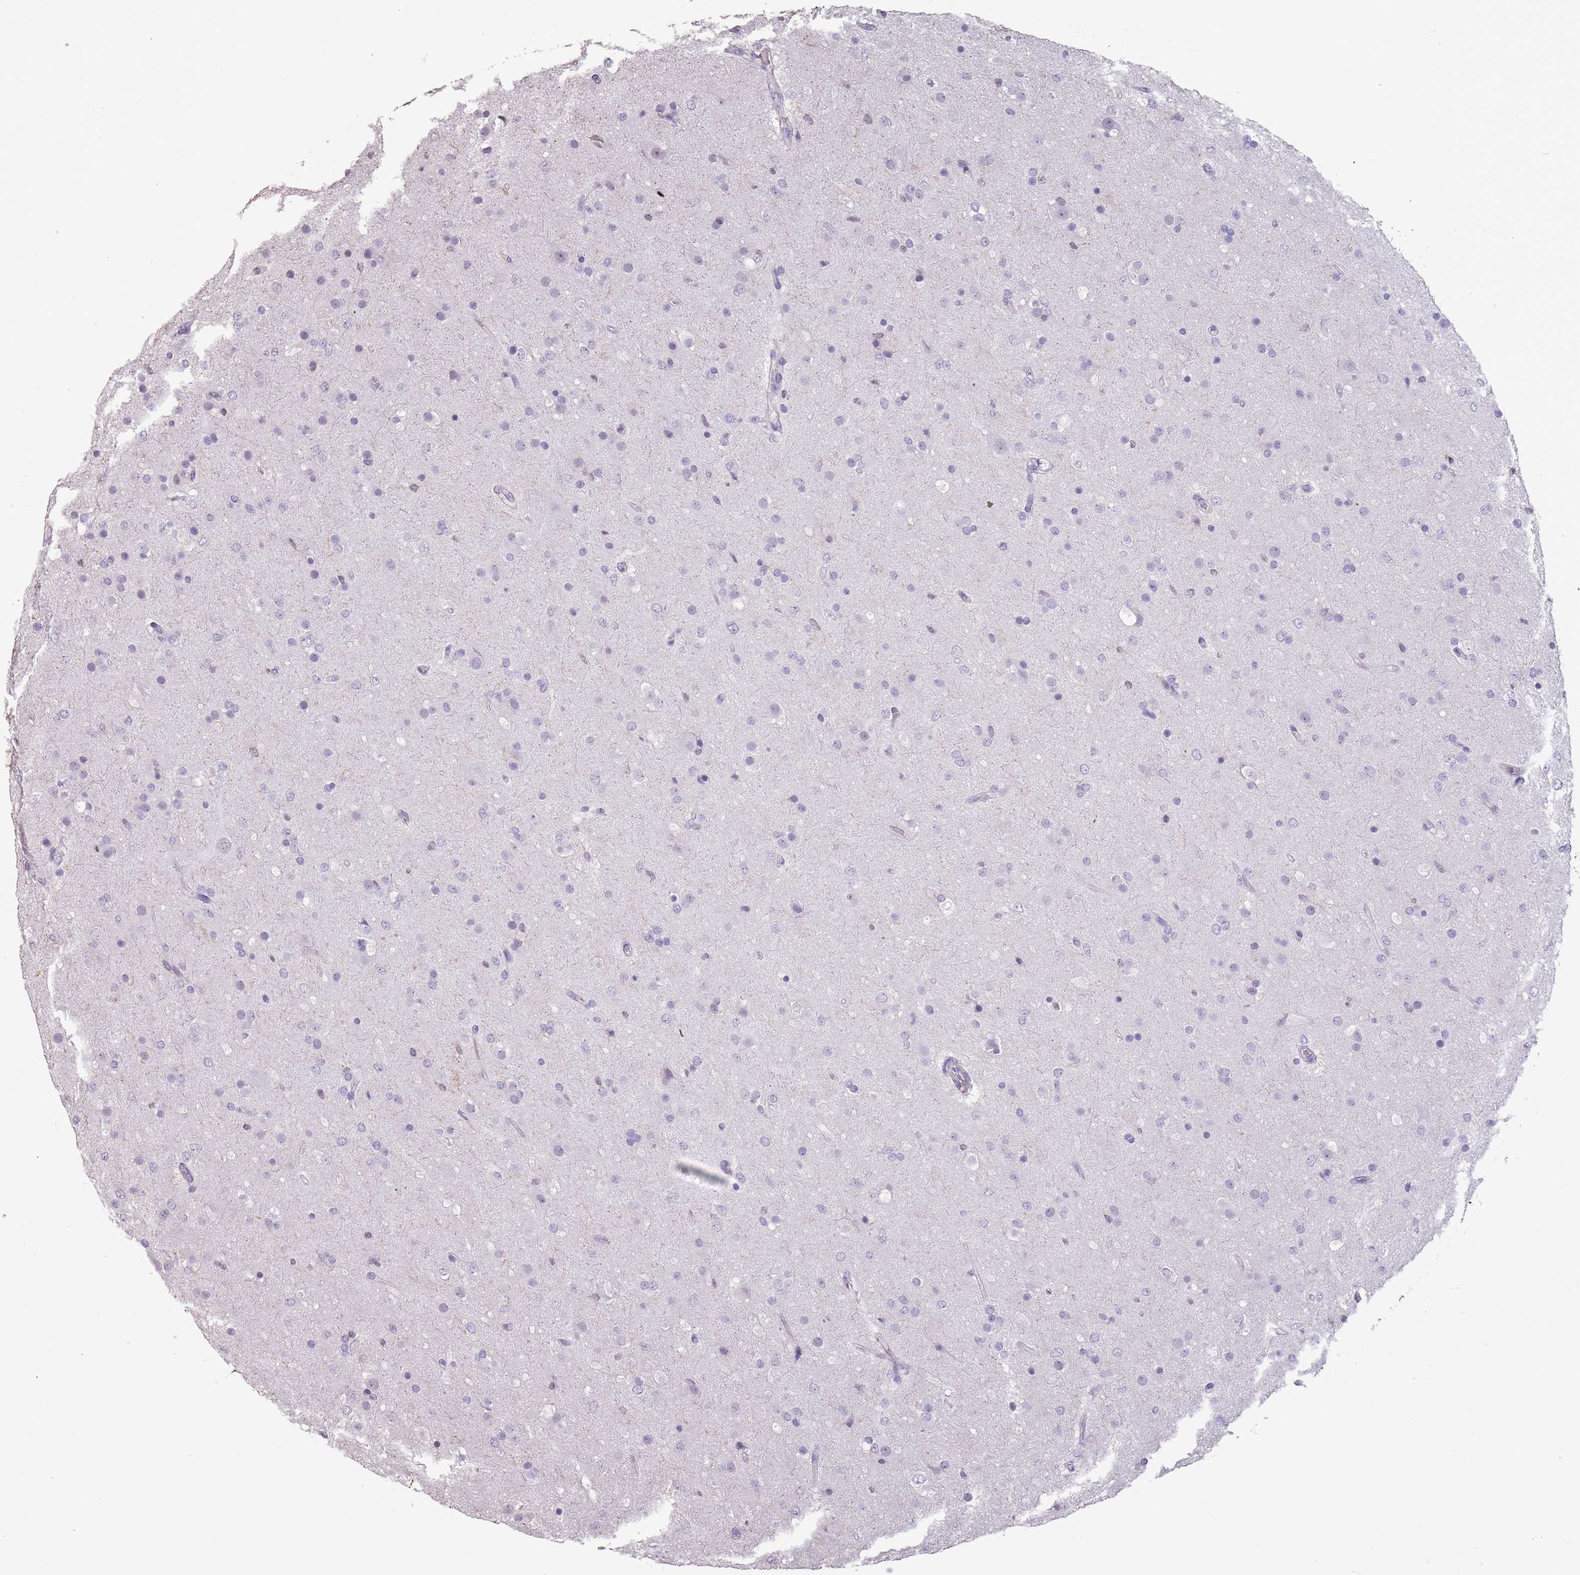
{"staining": {"intensity": "negative", "quantity": "none", "location": "none"}, "tissue": "glioma", "cell_type": "Tumor cells", "image_type": "cancer", "snomed": [{"axis": "morphology", "description": "Glioma, malignant, Low grade"}, {"axis": "topography", "description": "Brain"}], "caption": "Malignant glioma (low-grade) was stained to show a protein in brown. There is no significant expression in tumor cells.", "gene": "SUN5", "patient": {"sex": "male", "age": 65}}